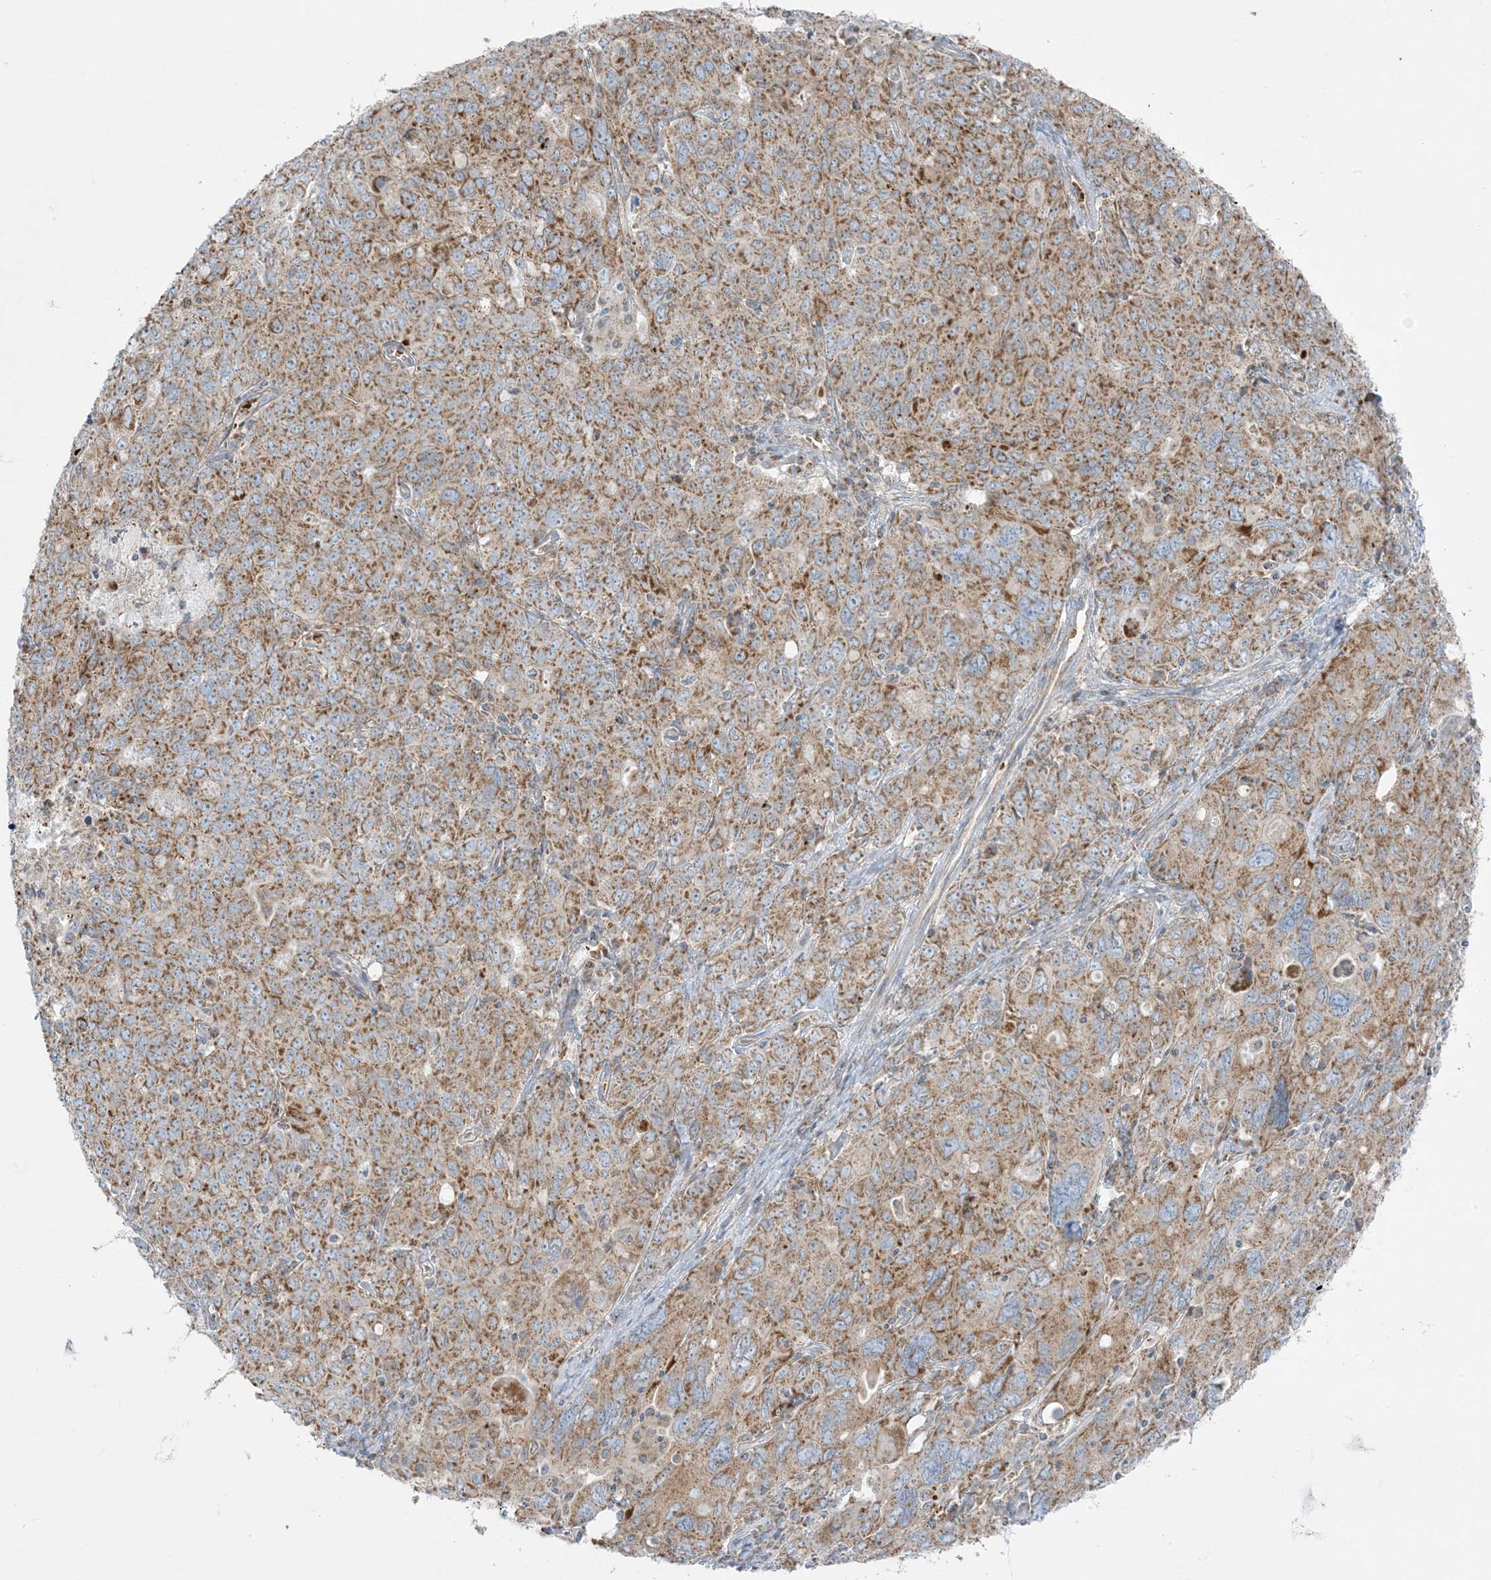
{"staining": {"intensity": "moderate", "quantity": ">75%", "location": "cytoplasmic/membranous"}, "tissue": "ovarian cancer", "cell_type": "Tumor cells", "image_type": "cancer", "snomed": [{"axis": "morphology", "description": "Carcinoma, endometroid"}, {"axis": "topography", "description": "Ovary"}], "caption": "Human ovarian cancer stained for a protein (brown) exhibits moderate cytoplasmic/membranous positive staining in about >75% of tumor cells.", "gene": "PIK3R4", "patient": {"sex": "female", "age": 62}}